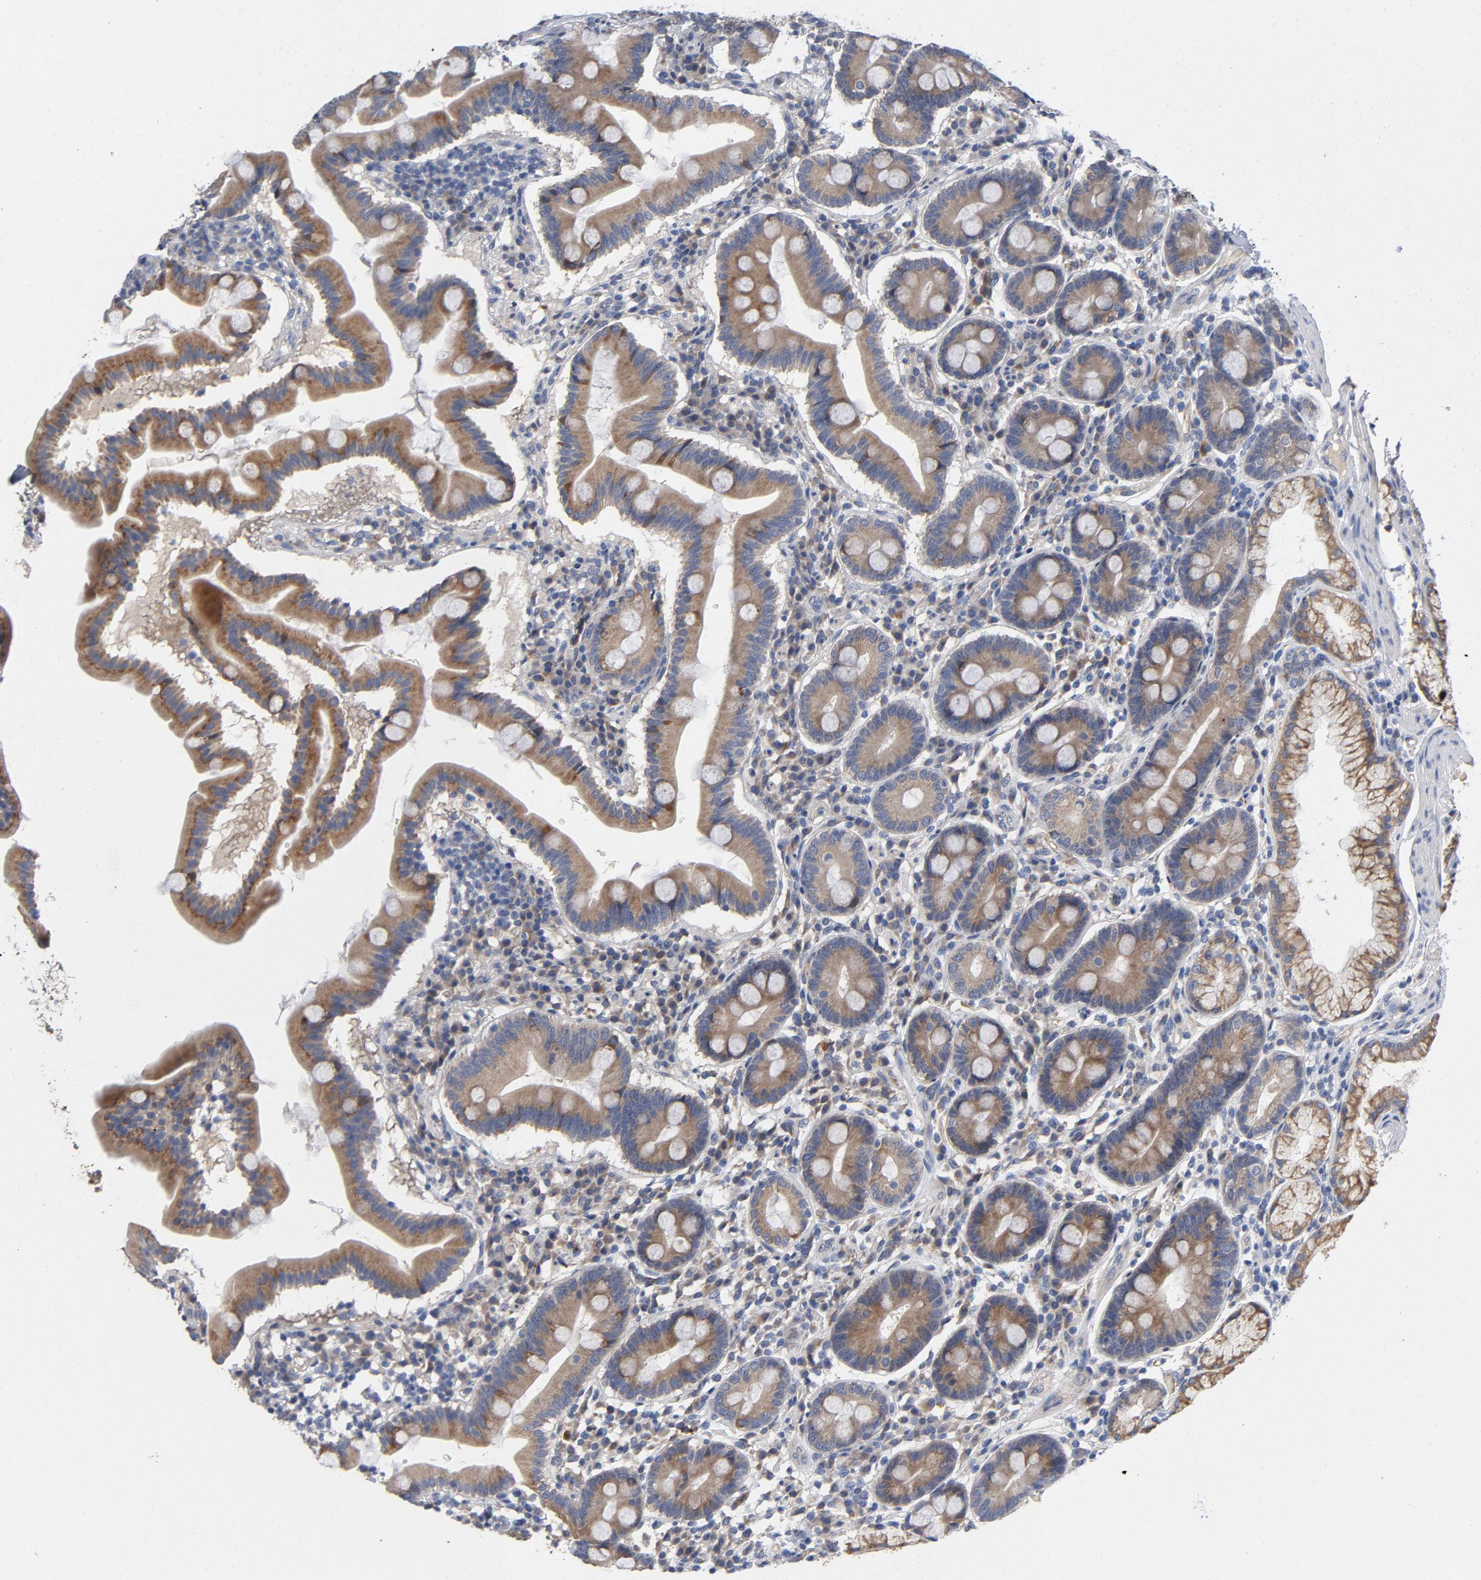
{"staining": {"intensity": "moderate", "quantity": ">75%", "location": "cytoplasmic/membranous"}, "tissue": "duodenum", "cell_type": "Glandular cells", "image_type": "normal", "snomed": [{"axis": "morphology", "description": "Normal tissue, NOS"}, {"axis": "topography", "description": "Duodenum"}], "caption": "Immunohistochemical staining of unremarkable human duodenum reveals moderate cytoplasmic/membranous protein expression in approximately >75% of glandular cells. (DAB IHC, brown staining for protein, blue staining for nuclei).", "gene": "CCDC134", "patient": {"sex": "male", "age": 50}}